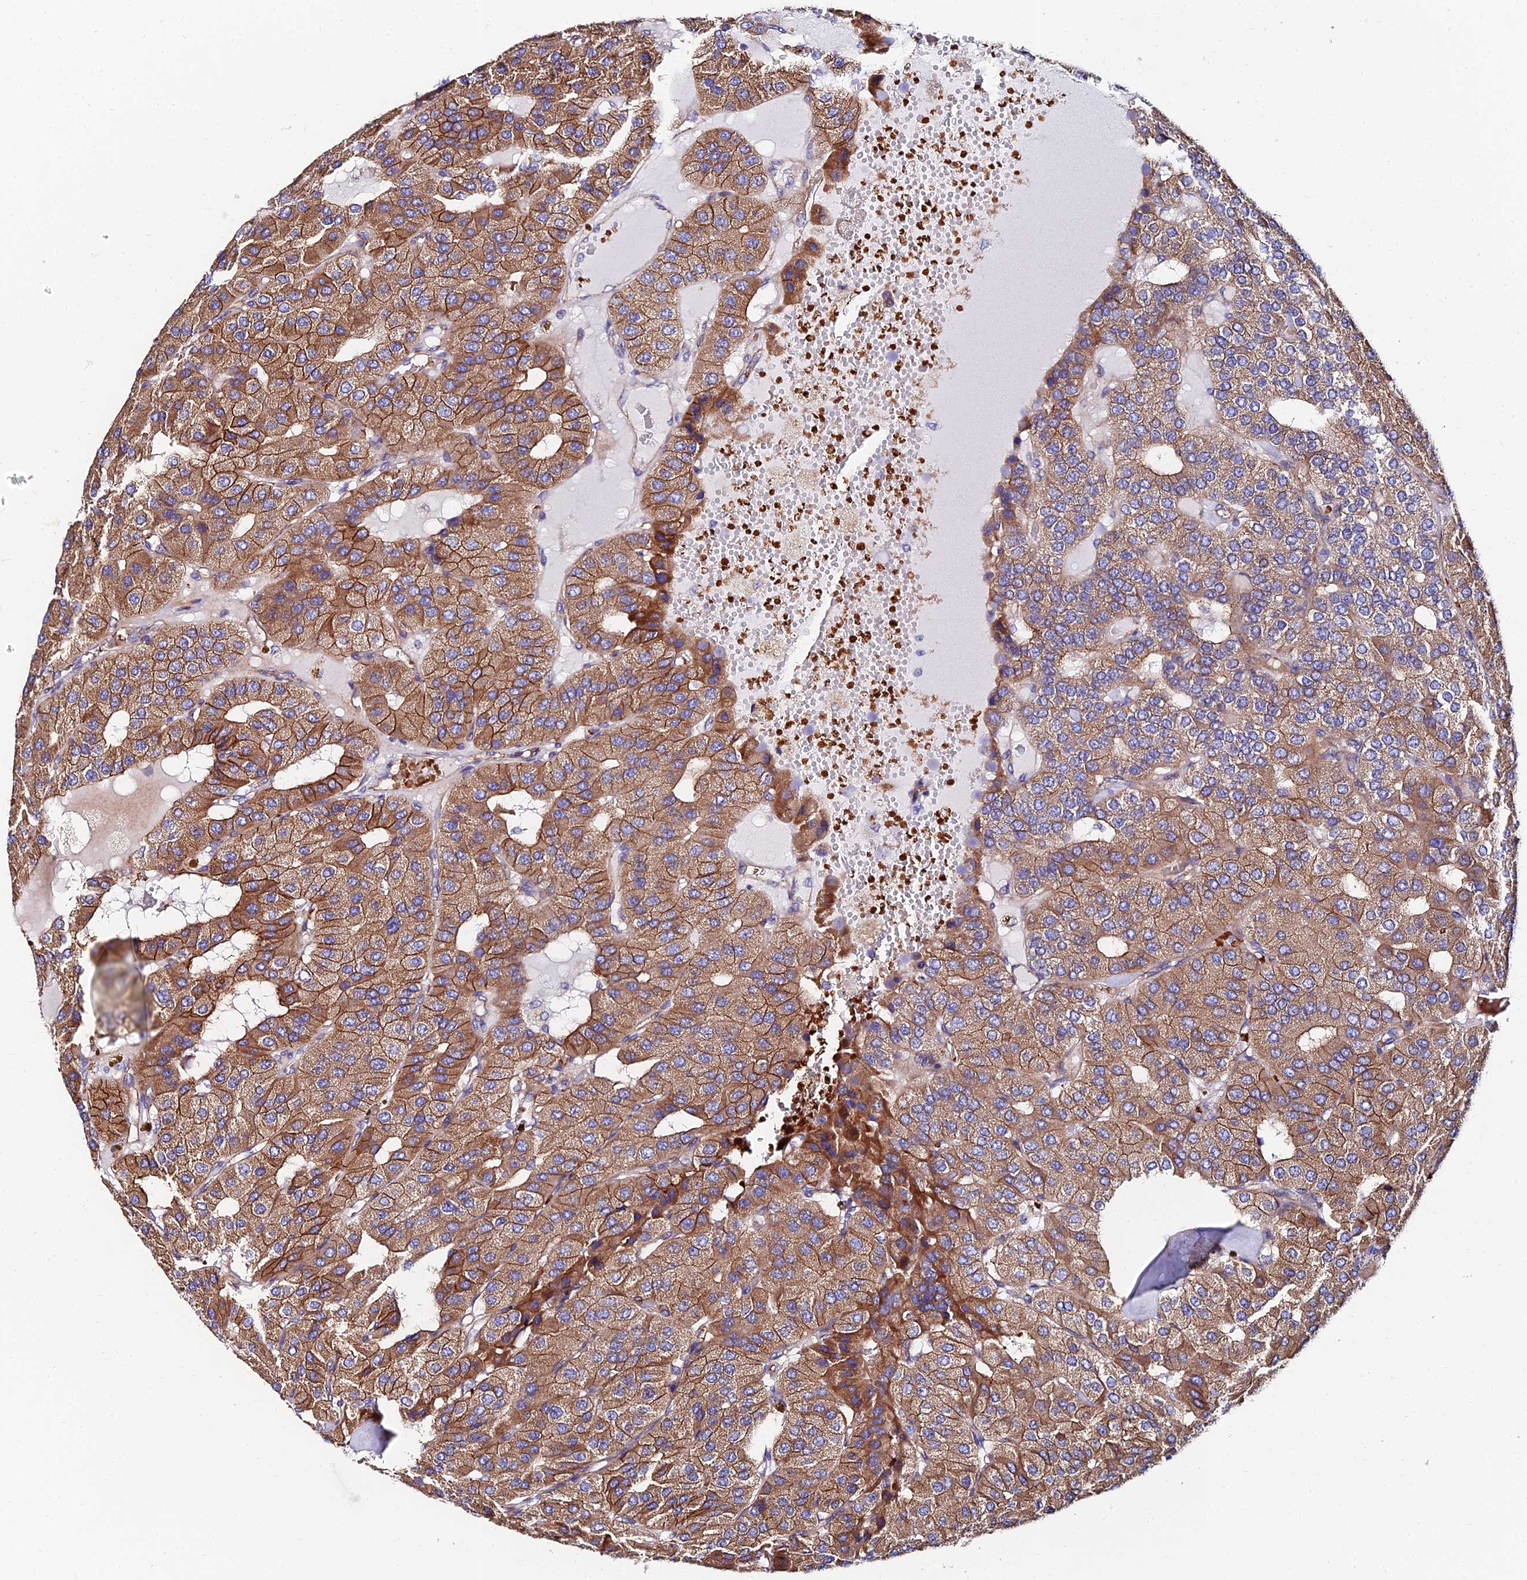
{"staining": {"intensity": "moderate", "quantity": ">75%", "location": "cytoplasmic/membranous"}, "tissue": "parathyroid gland", "cell_type": "Glandular cells", "image_type": "normal", "snomed": [{"axis": "morphology", "description": "Normal tissue, NOS"}, {"axis": "morphology", "description": "Adenoma, NOS"}, {"axis": "topography", "description": "Parathyroid gland"}], "caption": "Immunohistochemical staining of normal parathyroid gland displays moderate cytoplasmic/membranous protein positivity in approximately >75% of glandular cells.", "gene": "ADGRF3", "patient": {"sex": "female", "age": 86}}